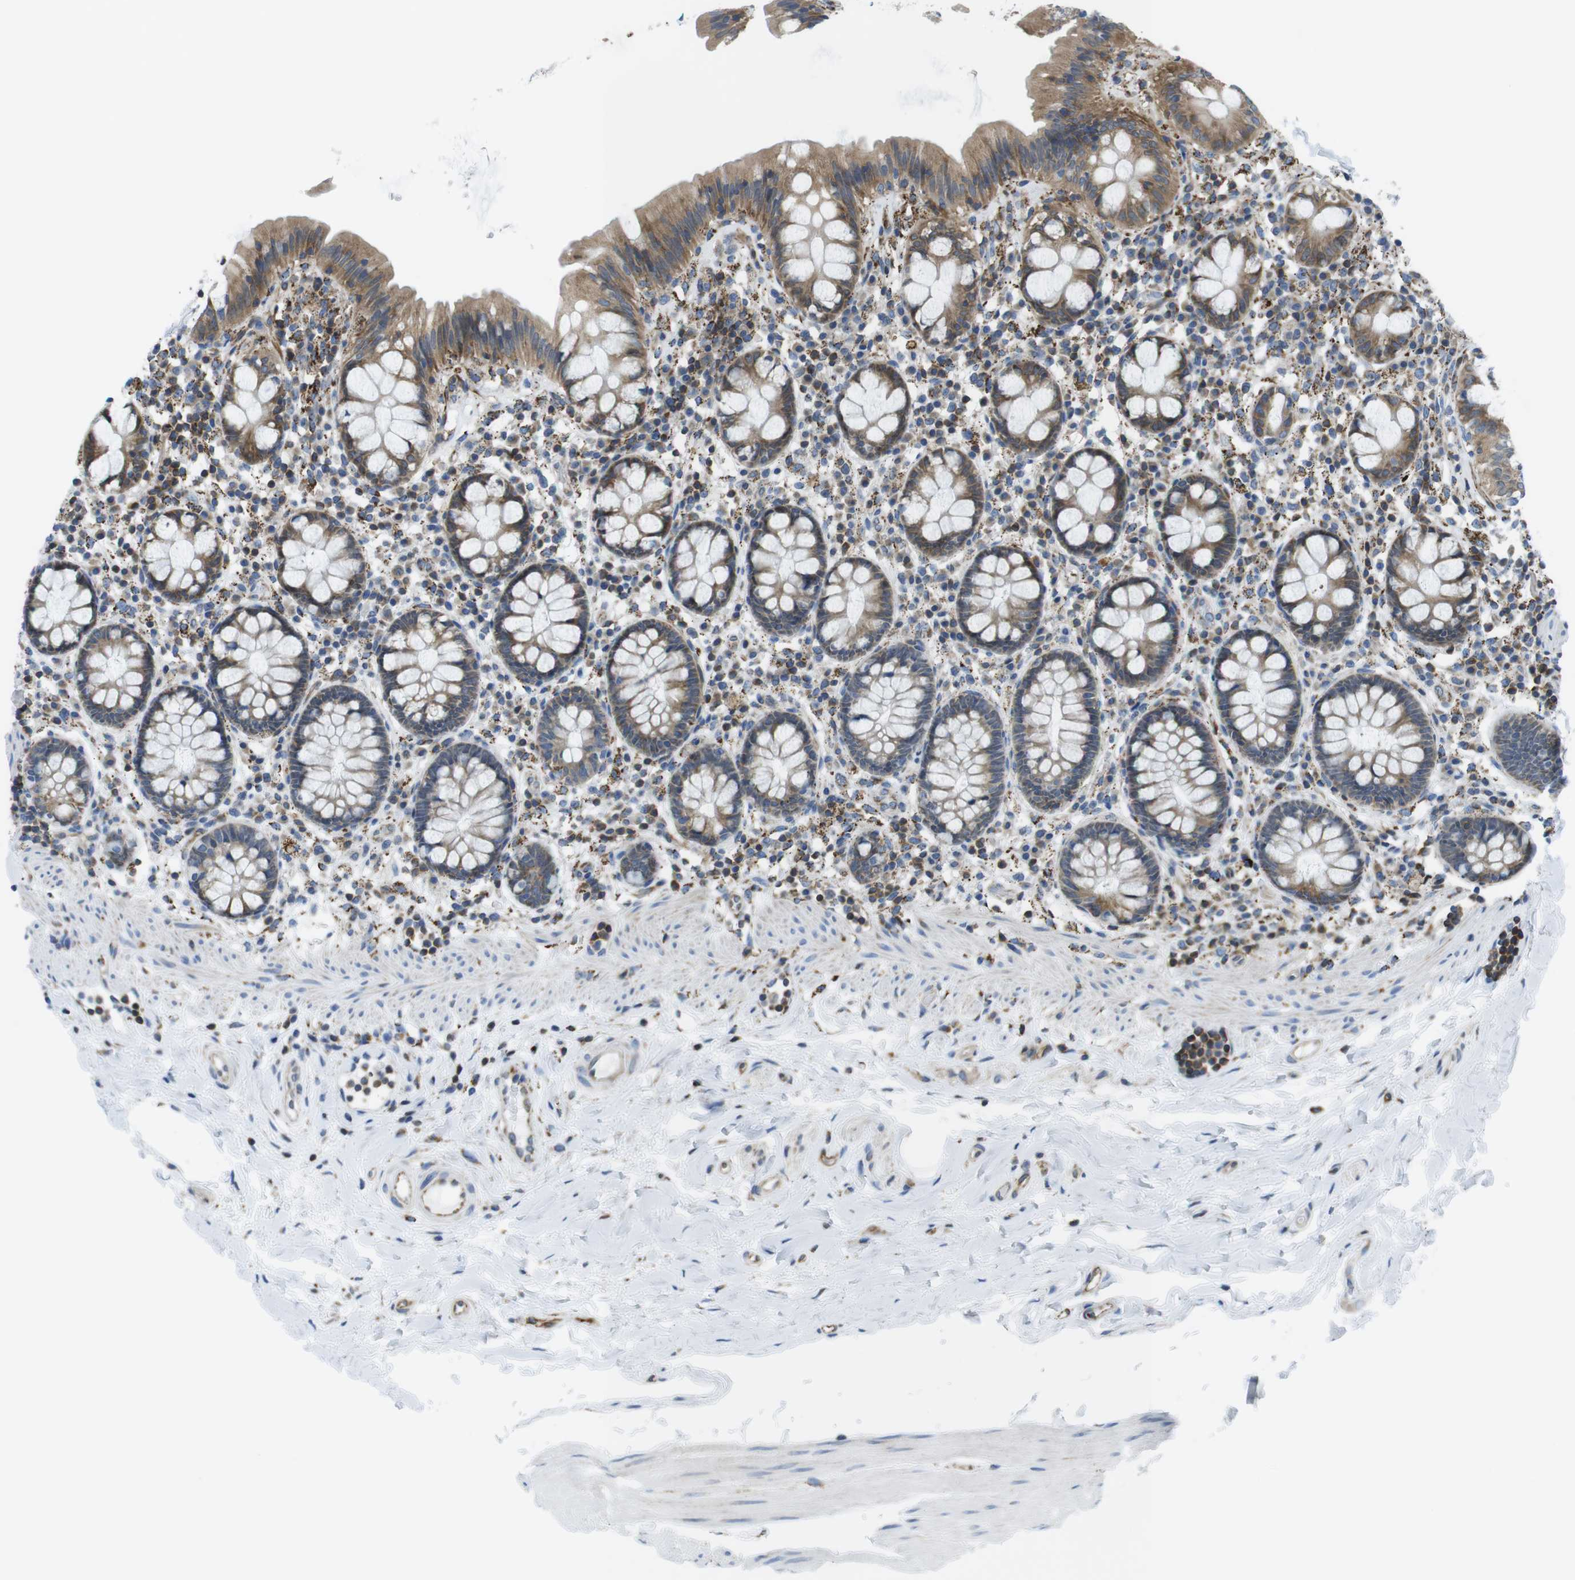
{"staining": {"intensity": "weak", "quantity": ">75%", "location": "cytoplasmic/membranous"}, "tissue": "colon", "cell_type": "Endothelial cells", "image_type": "normal", "snomed": [{"axis": "morphology", "description": "Normal tissue, NOS"}, {"axis": "topography", "description": "Colon"}], "caption": "An image of colon stained for a protein exhibits weak cytoplasmic/membranous brown staining in endothelial cells. (IHC, brightfield microscopy, high magnification).", "gene": "KCNE3", "patient": {"sex": "female", "age": 80}}